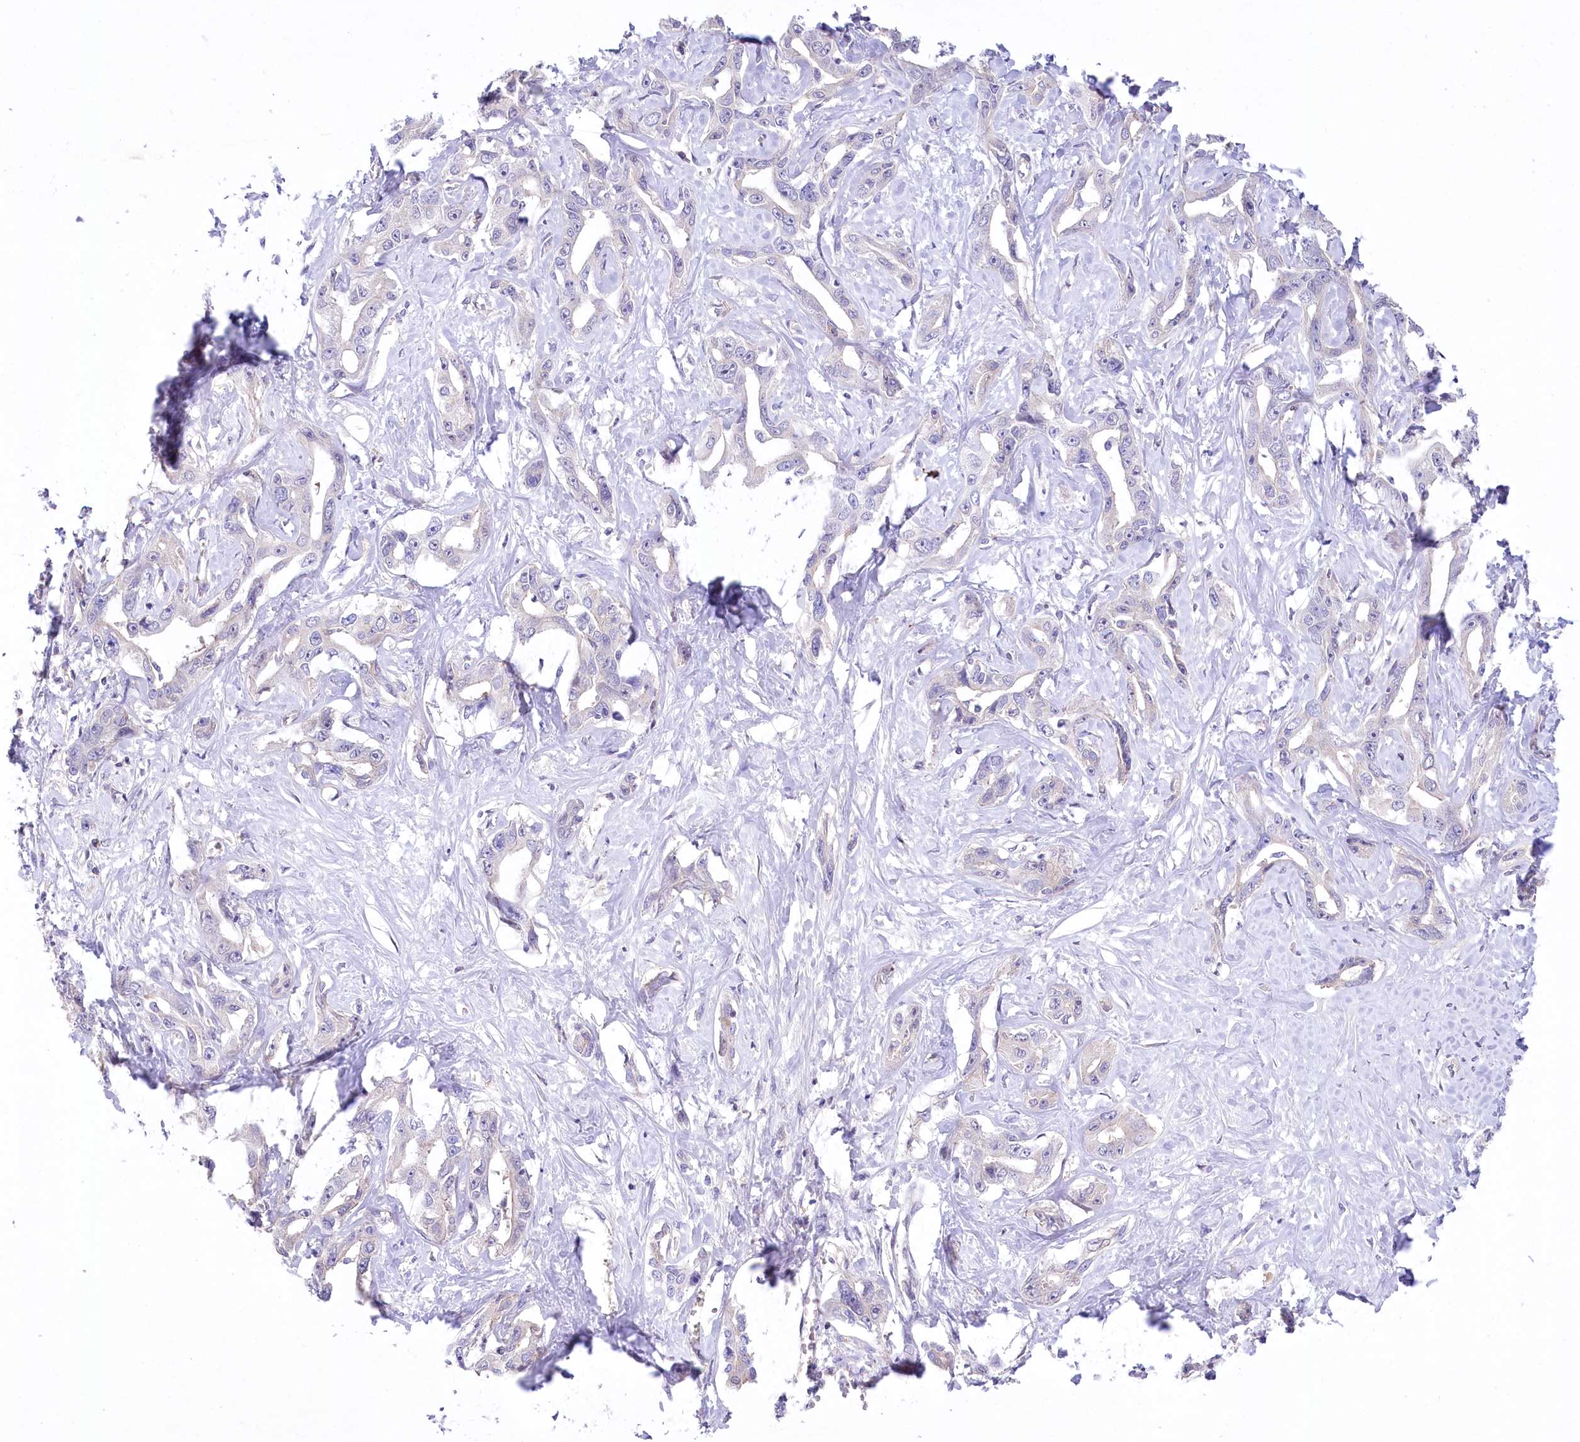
{"staining": {"intensity": "negative", "quantity": "none", "location": "none"}, "tissue": "liver cancer", "cell_type": "Tumor cells", "image_type": "cancer", "snomed": [{"axis": "morphology", "description": "Cholangiocarcinoma"}, {"axis": "topography", "description": "Liver"}], "caption": "Tumor cells show no significant protein expression in liver cancer.", "gene": "CEP164", "patient": {"sex": "male", "age": 59}}